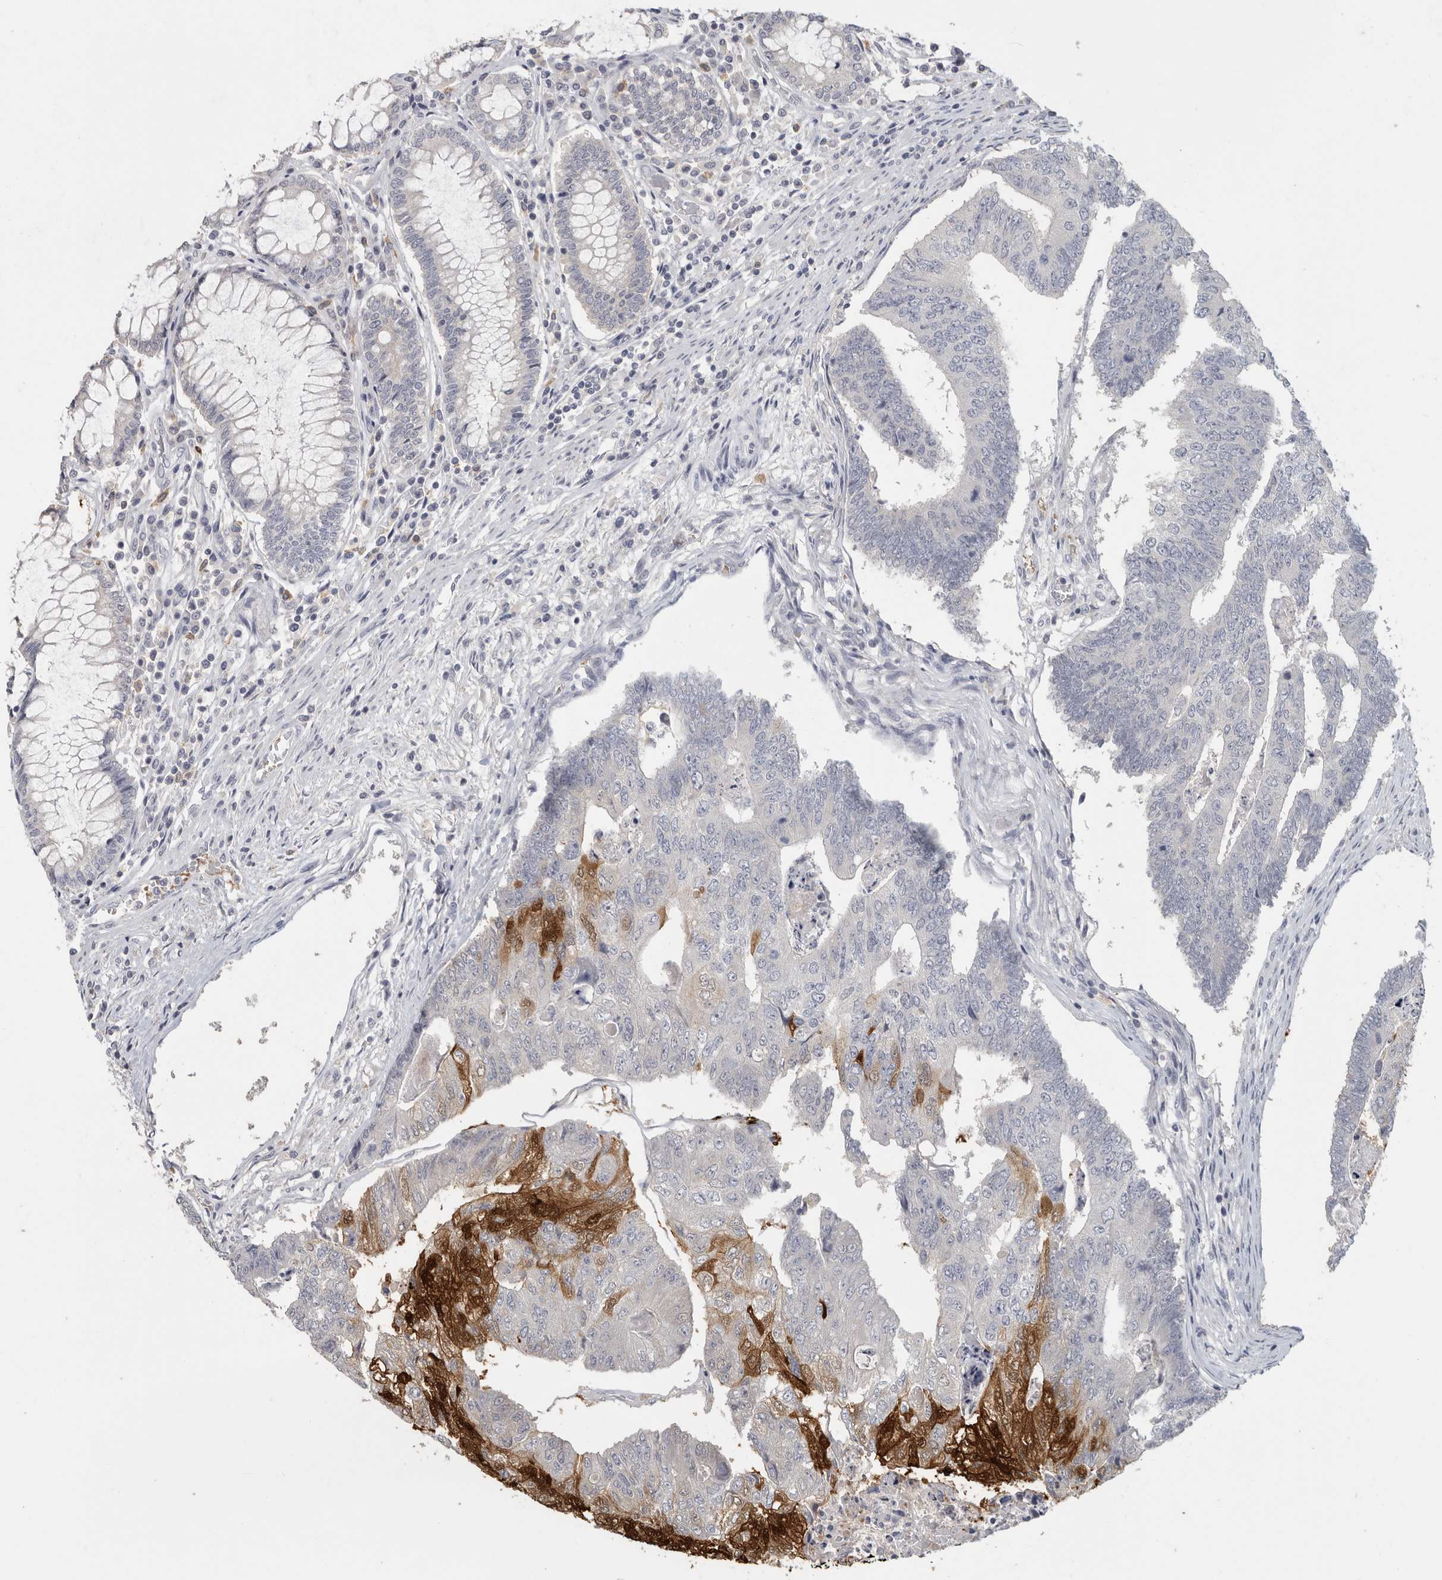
{"staining": {"intensity": "strong", "quantity": "<25%", "location": "cytoplasmic/membranous,nuclear"}, "tissue": "colorectal cancer", "cell_type": "Tumor cells", "image_type": "cancer", "snomed": [{"axis": "morphology", "description": "Adenocarcinoma, NOS"}, {"axis": "topography", "description": "Colon"}], "caption": "Immunohistochemistry of colorectal adenocarcinoma reveals medium levels of strong cytoplasmic/membranous and nuclear expression in approximately <25% of tumor cells.", "gene": "DNAJC11", "patient": {"sex": "female", "age": 67}}